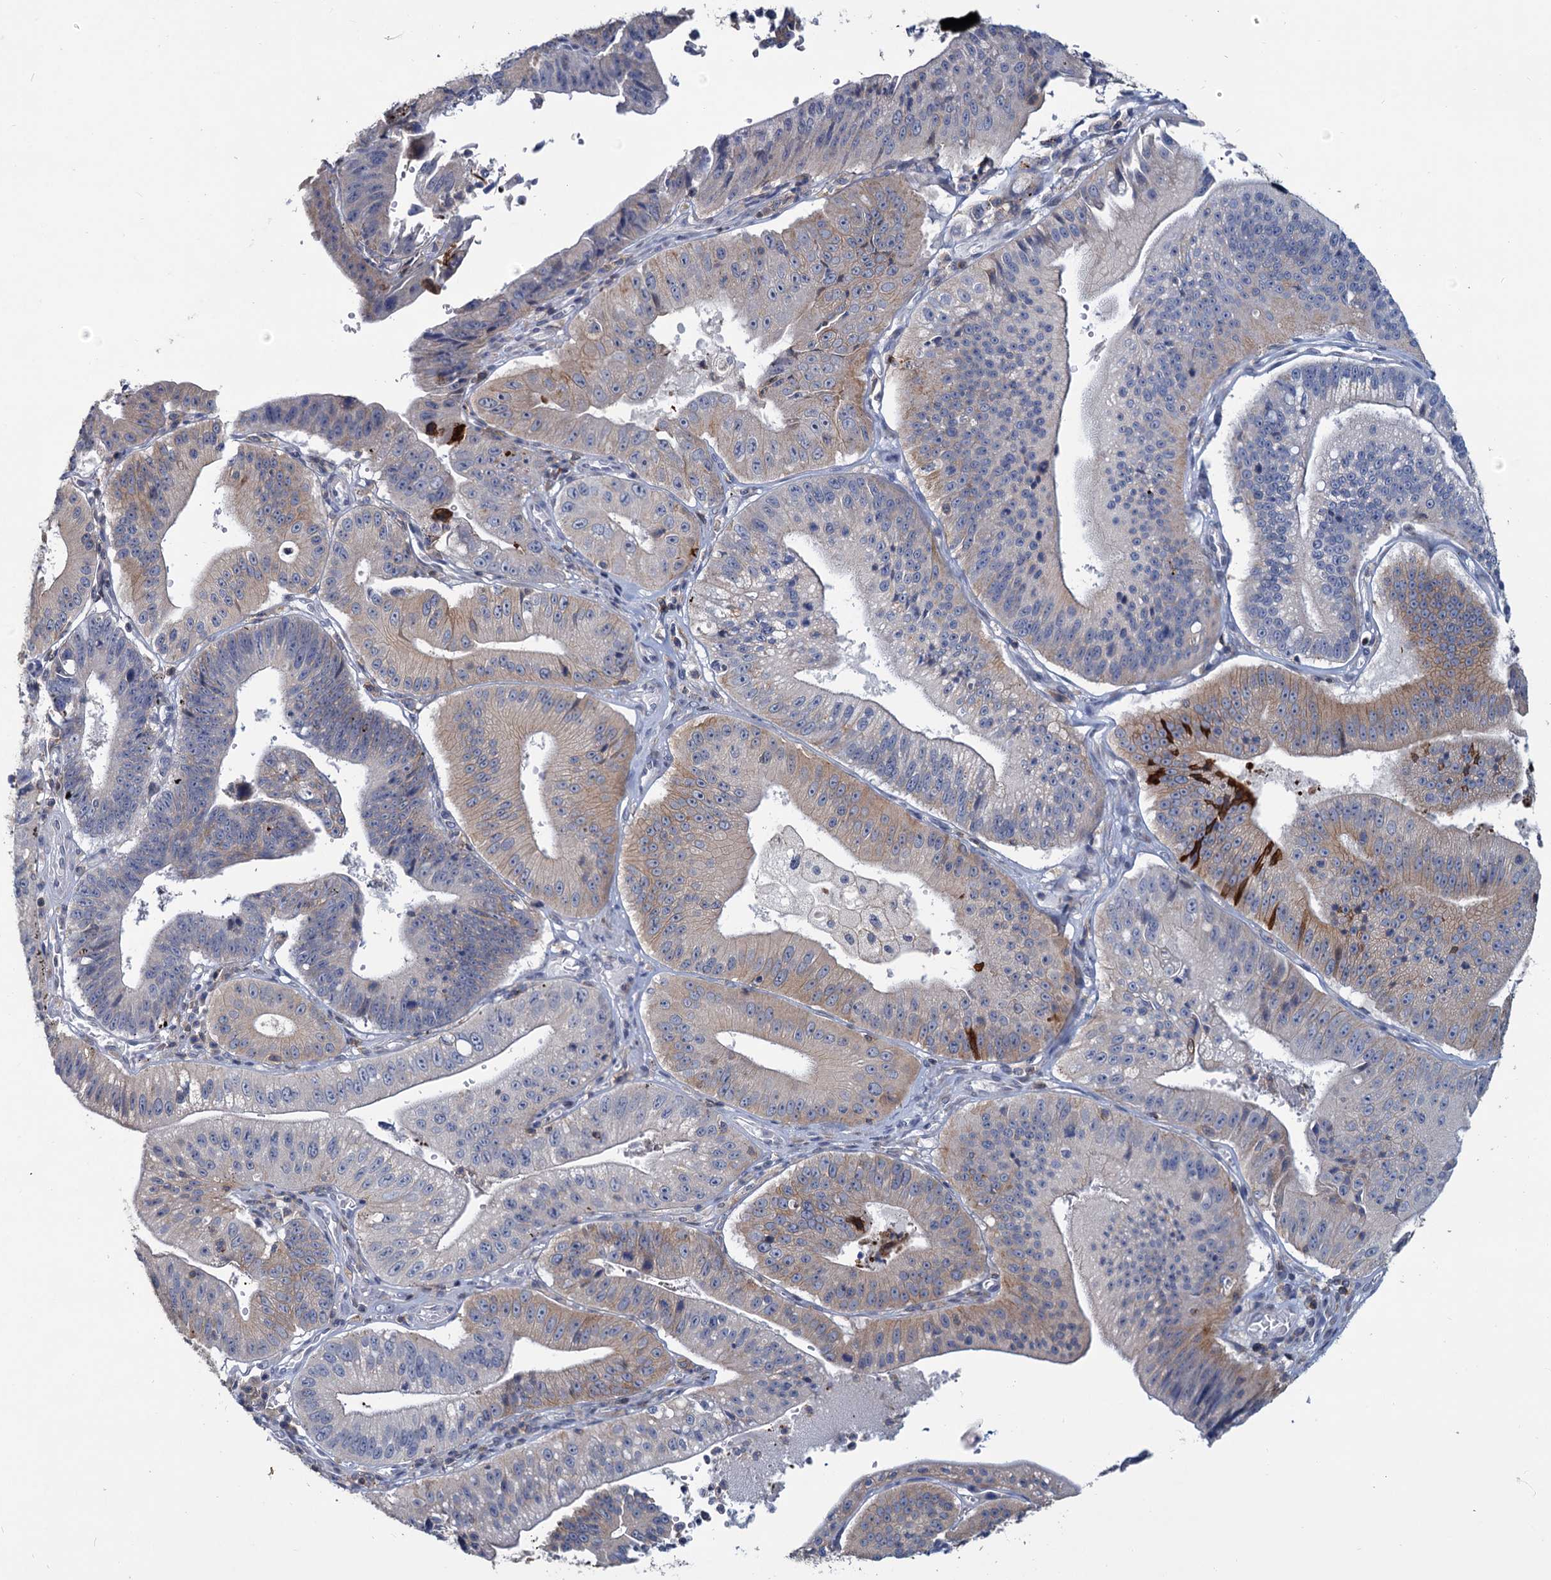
{"staining": {"intensity": "weak", "quantity": "25%-75%", "location": "cytoplasmic/membranous"}, "tissue": "stomach cancer", "cell_type": "Tumor cells", "image_type": "cancer", "snomed": [{"axis": "morphology", "description": "Adenocarcinoma, NOS"}, {"axis": "topography", "description": "Stomach"}], "caption": "An image showing weak cytoplasmic/membranous staining in approximately 25%-75% of tumor cells in stomach cancer (adenocarcinoma), as visualized by brown immunohistochemical staining.", "gene": "LRCH4", "patient": {"sex": "male", "age": 59}}